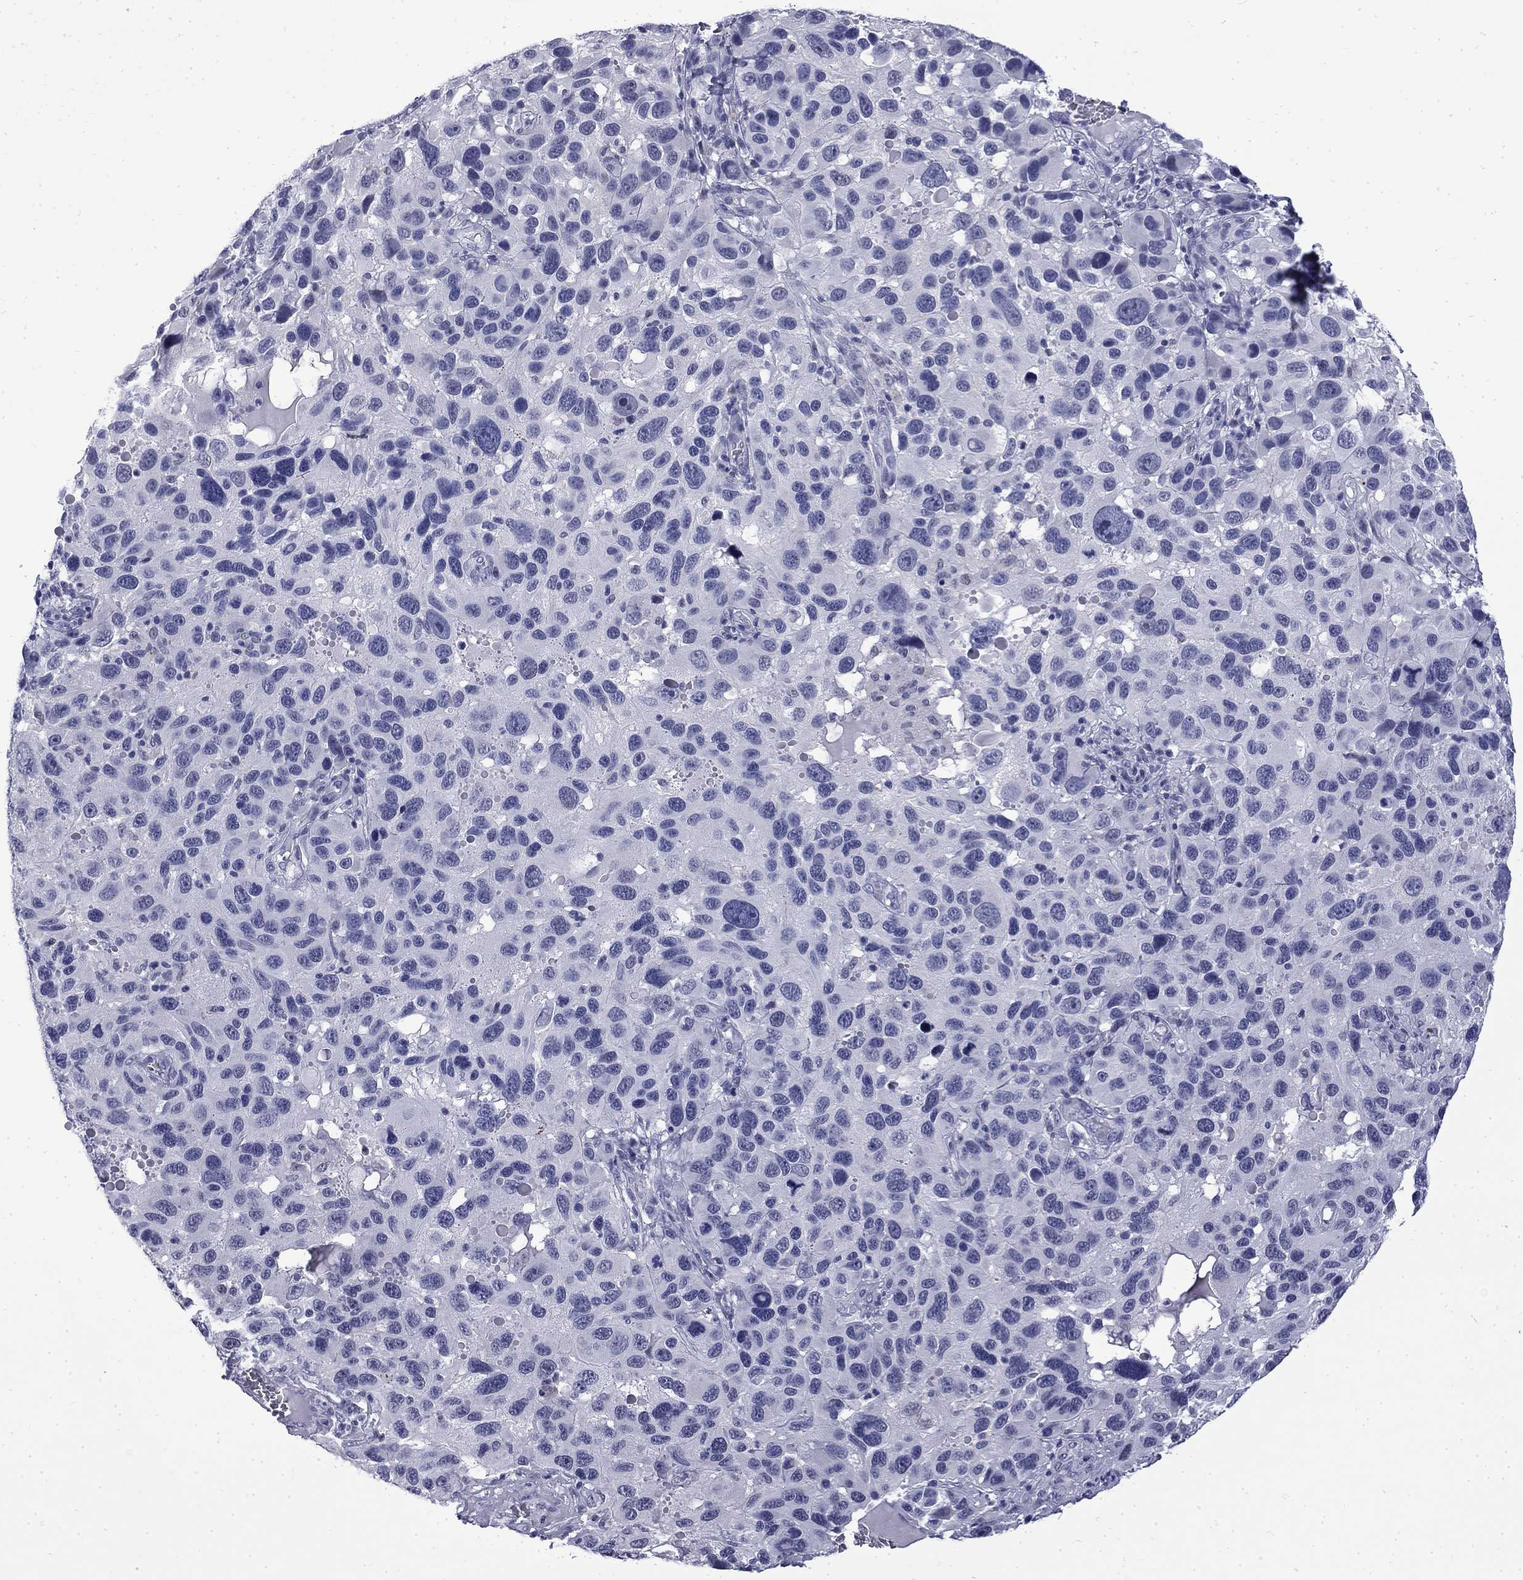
{"staining": {"intensity": "negative", "quantity": "none", "location": "none"}, "tissue": "melanoma", "cell_type": "Tumor cells", "image_type": "cancer", "snomed": [{"axis": "morphology", "description": "Malignant melanoma, NOS"}, {"axis": "topography", "description": "Skin"}], "caption": "Melanoma was stained to show a protein in brown. There is no significant staining in tumor cells.", "gene": "MGARP", "patient": {"sex": "male", "age": 53}}